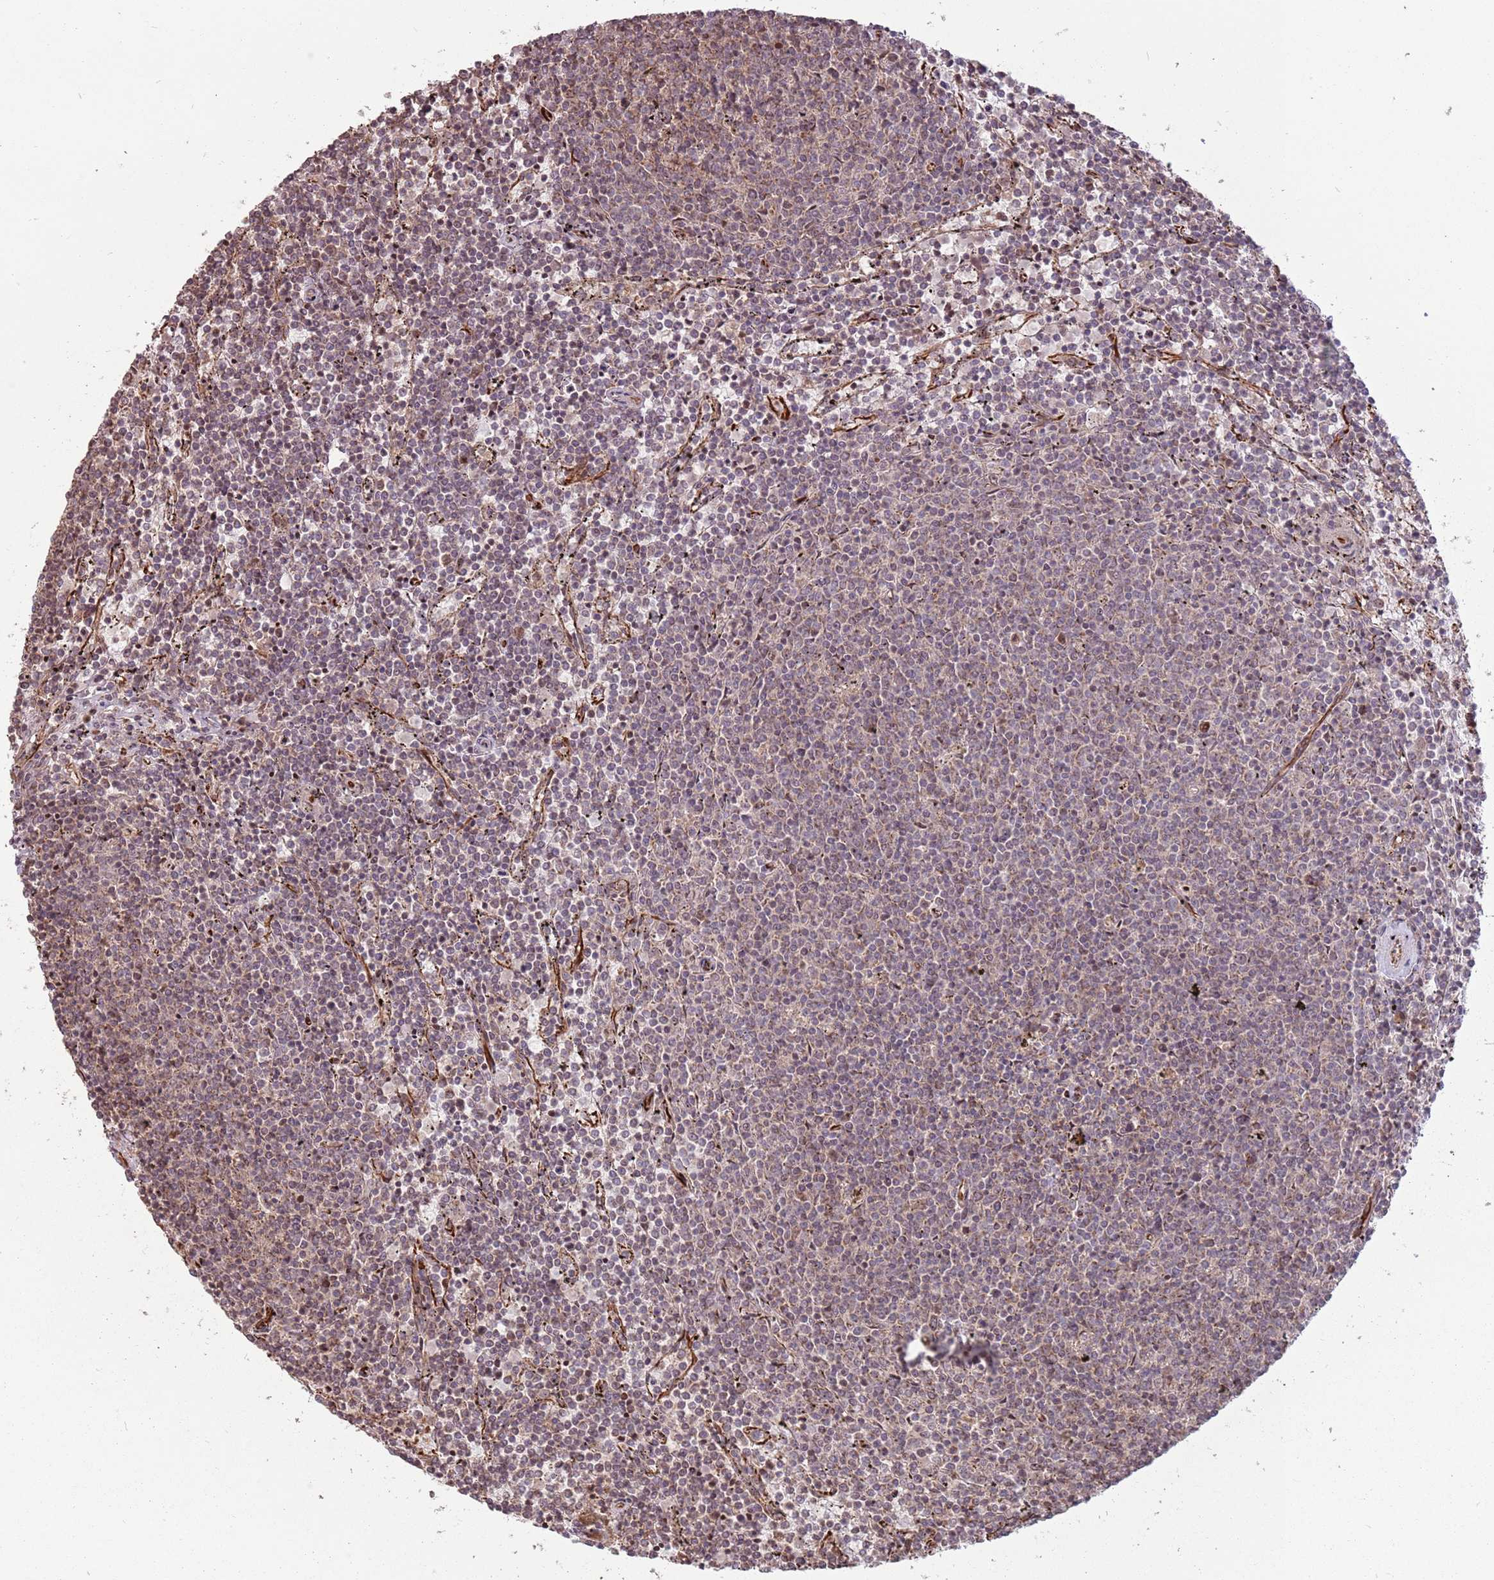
{"staining": {"intensity": "moderate", "quantity": "<25%", "location": "nuclear"}, "tissue": "lymphoma", "cell_type": "Tumor cells", "image_type": "cancer", "snomed": [{"axis": "morphology", "description": "Malignant lymphoma, non-Hodgkin's type, Low grade"}, {"axis": "topography", "description": "Spleen"}], "caption": "Human low-grade malignant lymphoma, non-Hodgkin's type stained with a protein marker shows moderate staining in tumor cells.", "gene": "ADAMTS3", "patient": {"sex": "female", "age": 50}}